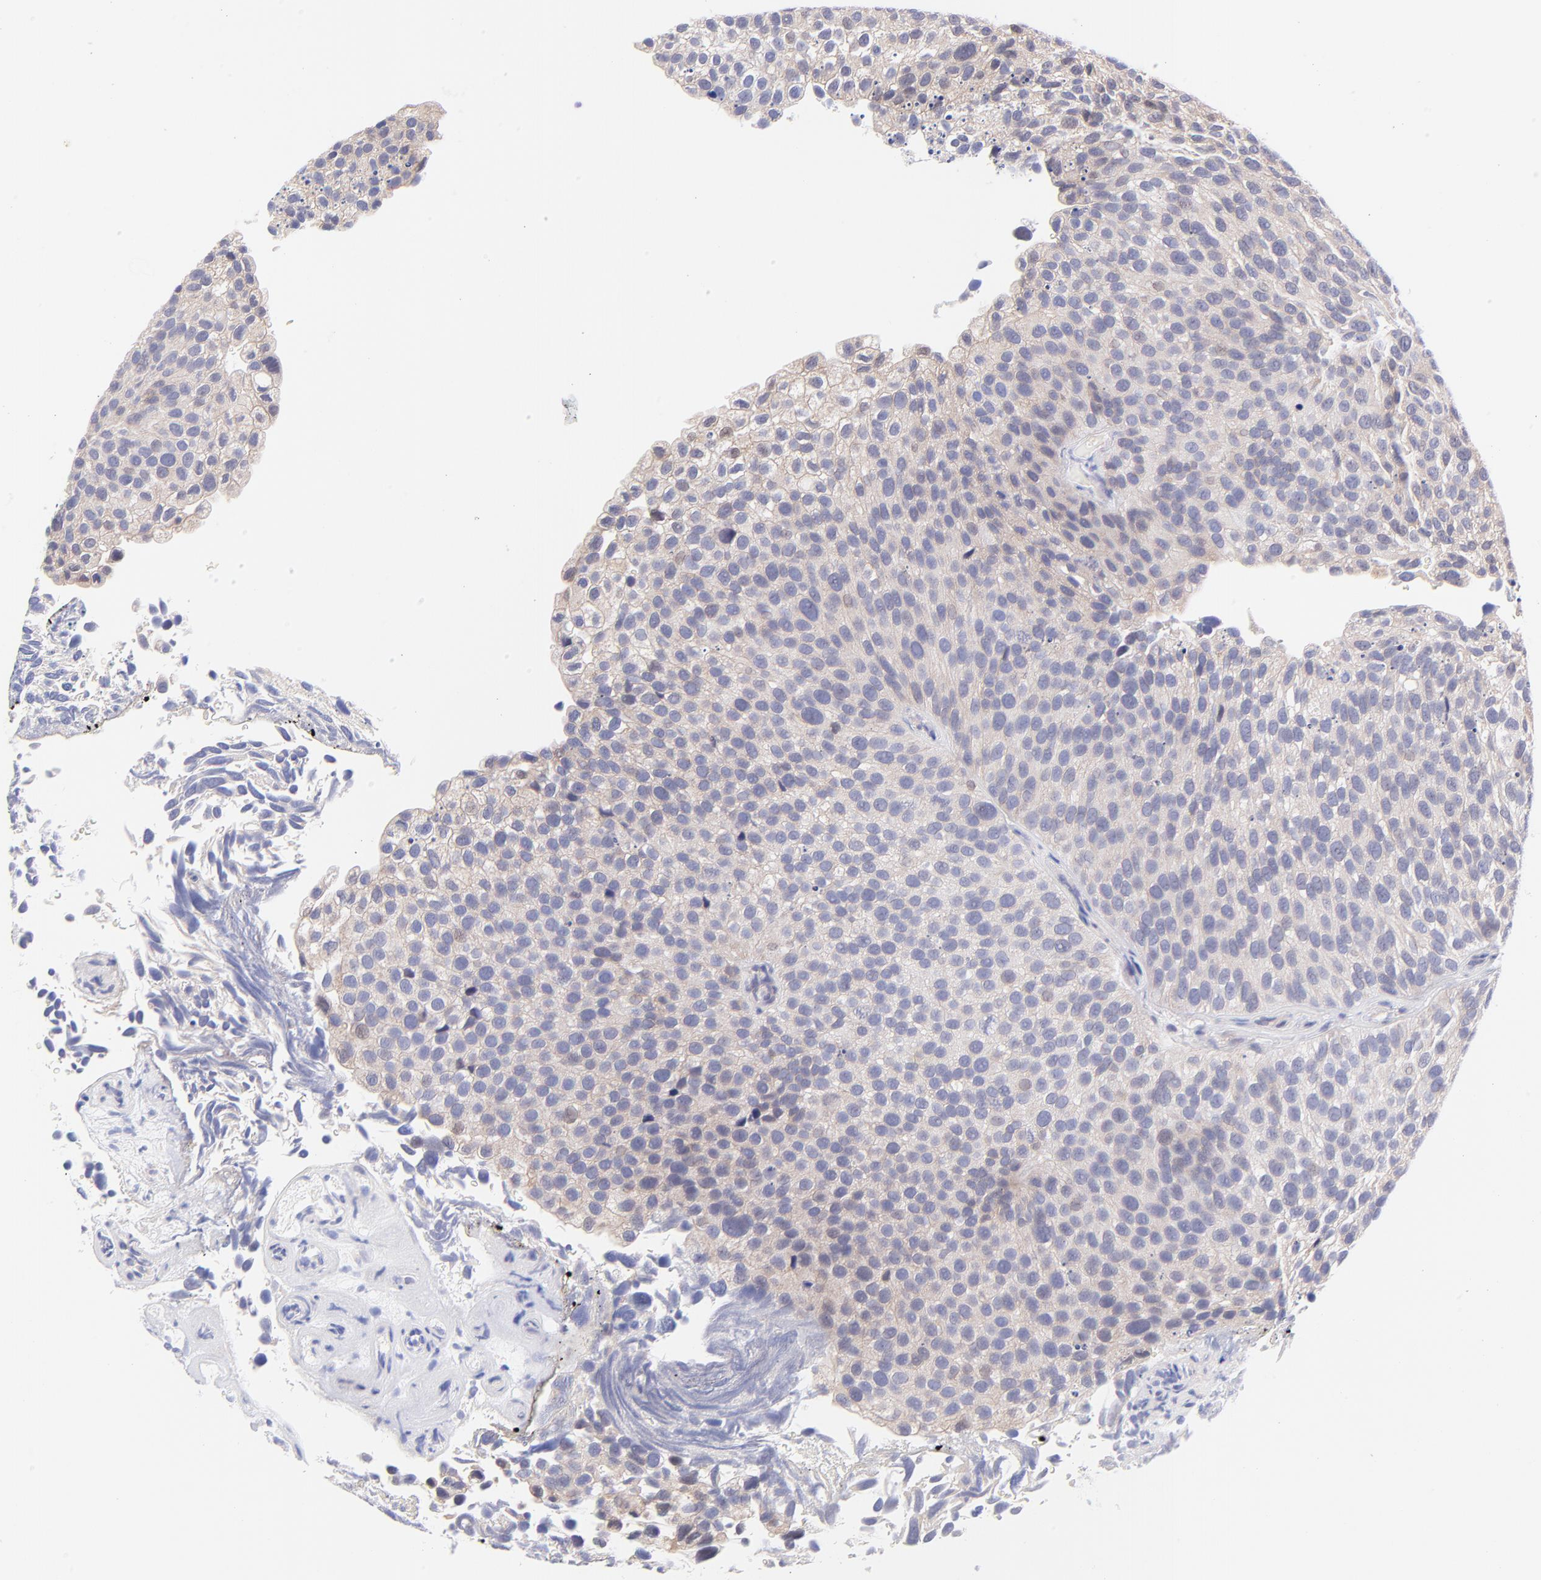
{"staining": {"intensity": "weak", "quantity": ">75%", "location": "cytoplasmic/membranous"}, "tissue": "urothelial cancer", "cell_type": "Tumor cells", "image_type": "cancer", "snomed": [{"axis": "morphology", "description": "Urothelial carcinoma, High grade"}, {"axis": "topography", "description": "Urinary bladder"}], "caption": "Immunohistochemical staining of human urothelial cancer displays weak cytoplasmic/membranous protein staining in about >75% of tumor cells.", "gene": "PBDC1", "patient": {"sex": "male", "age": 72}}